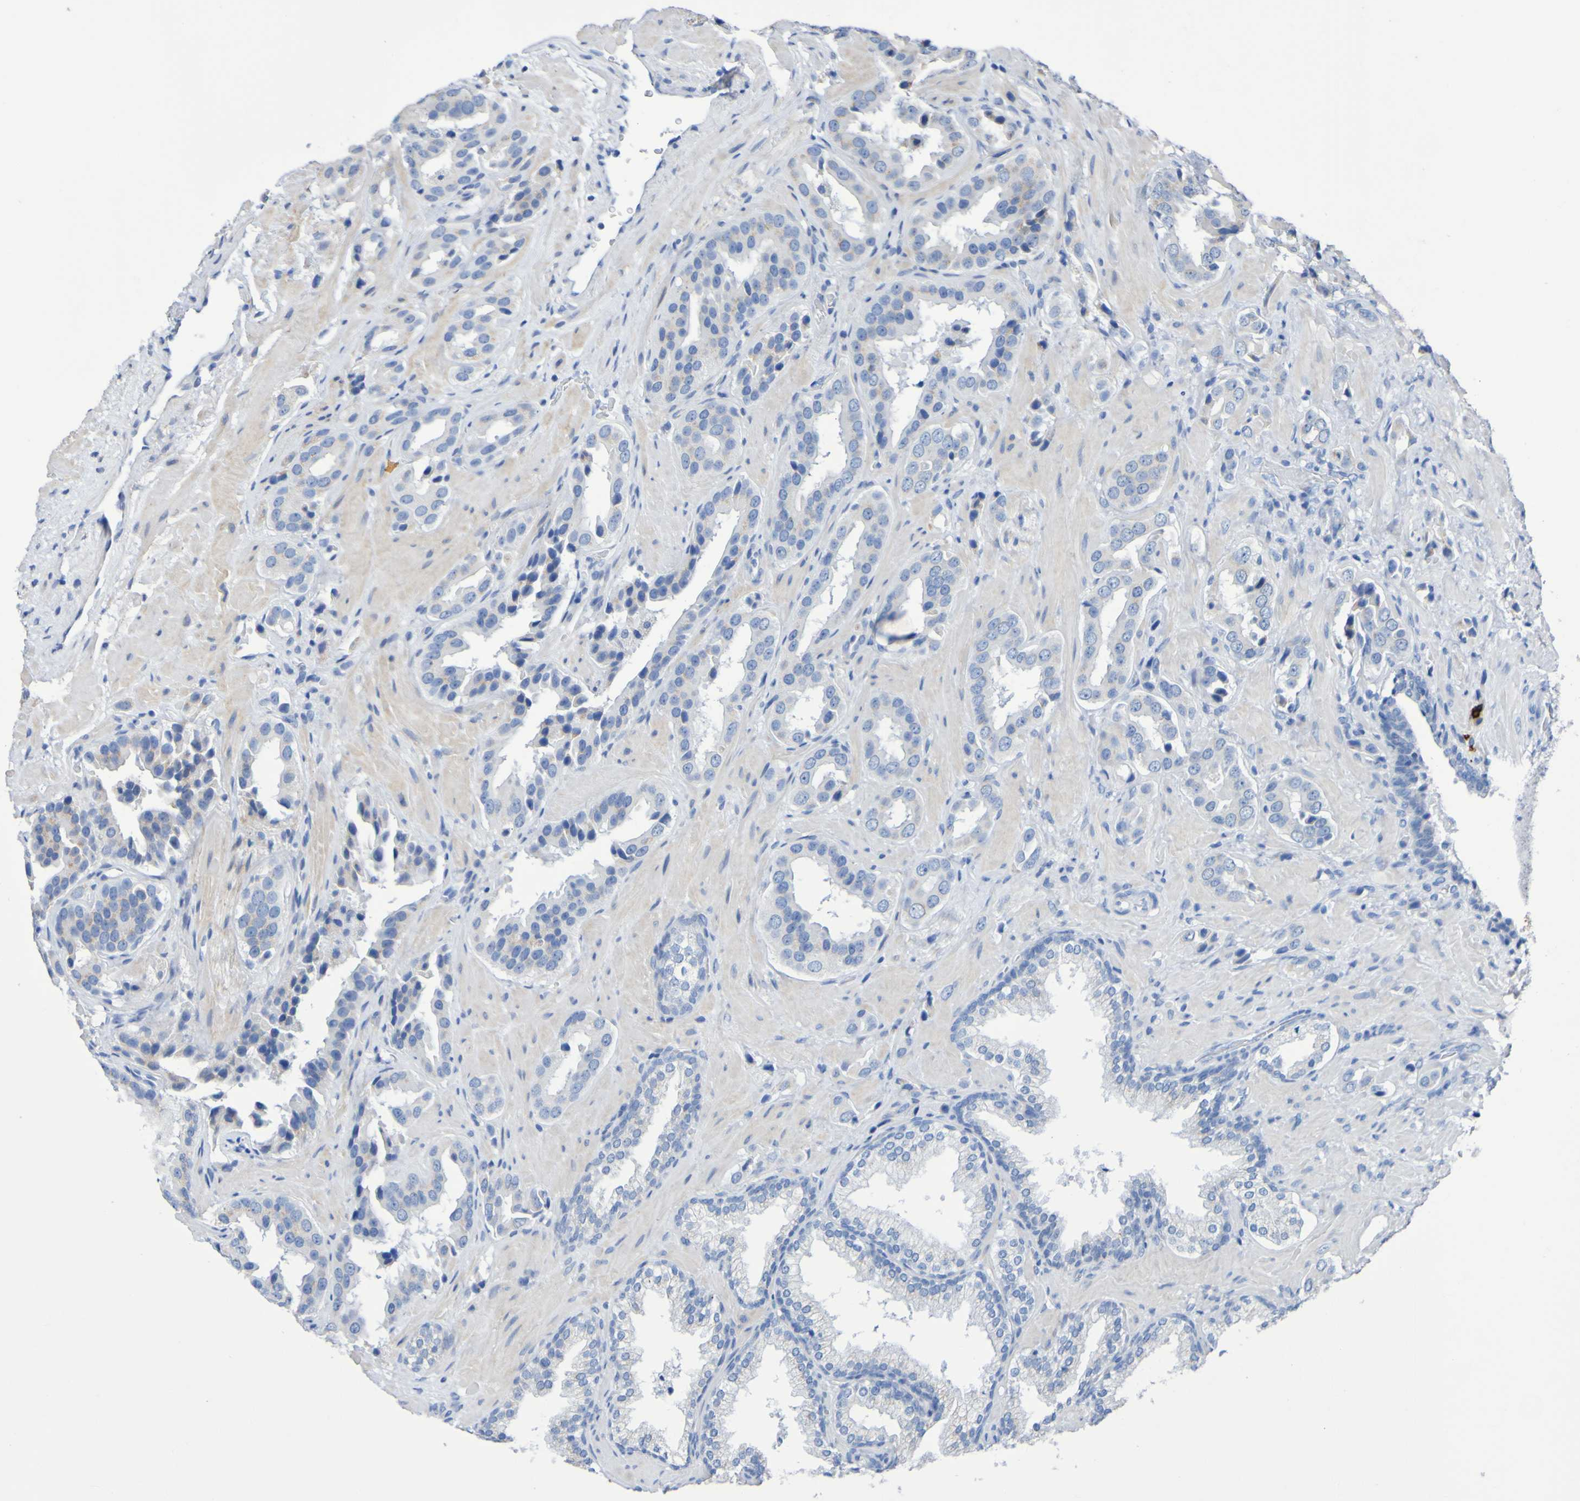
{"staining": {"intensity": "negative", "quantity": "none", "location": "none"}, "tissue": "prostate cancer", "cell_type": "Tumor cells", "image_type": "cancer", "snomed": [{"axis": "morphology", "description": "Adenocarcinoma, High grade"}, {"axis": "topography", "description": "Prostate"}], "caption": "High-grade adenocarcinoma (prostate) was stained to show a protein in brown. There is no significant staining in tumor cells.", "gene": "C11orf24", "patient": {"sex": "male", "age": 64}}